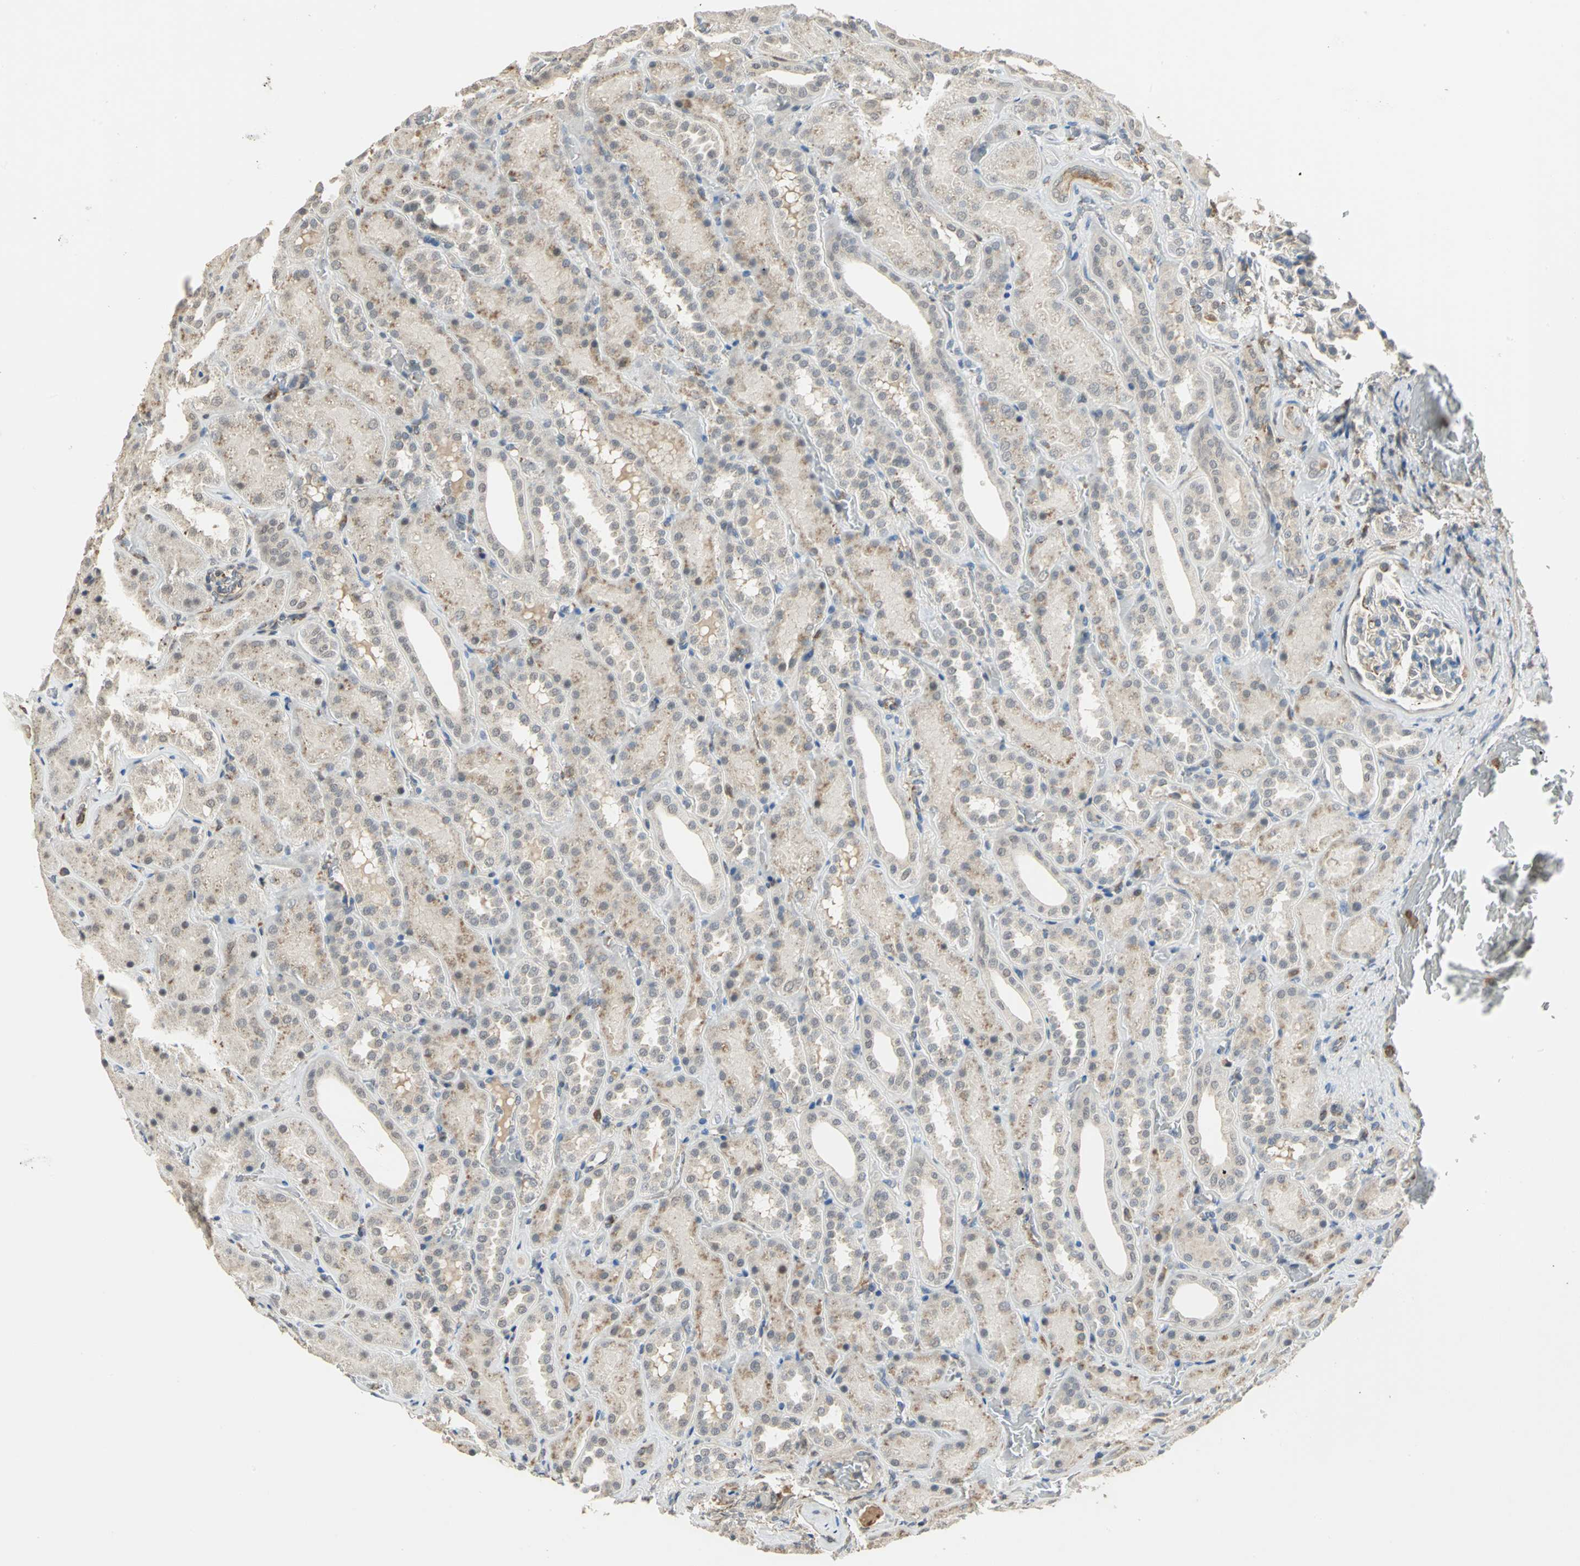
{"staining": {"intensity": "weak", "quantity": "<25%", "location": "cytoplasmic/membranous"}, "tissue": "kidney", "cell_type": "Cells in glomeruli", "image_type": "normal", "snomed": [{"axis": "morphology", "description": "Normal tissue, NOS"}, {"axis": "topography", "description": "Kidney"}], "caption": "Human kidney stained for a protein using immunohistochemistry (IHC) displays no expression in cells in glomeruli.", "gene": "SKAP2", "patient": {"sex": "male", "age": 28}}